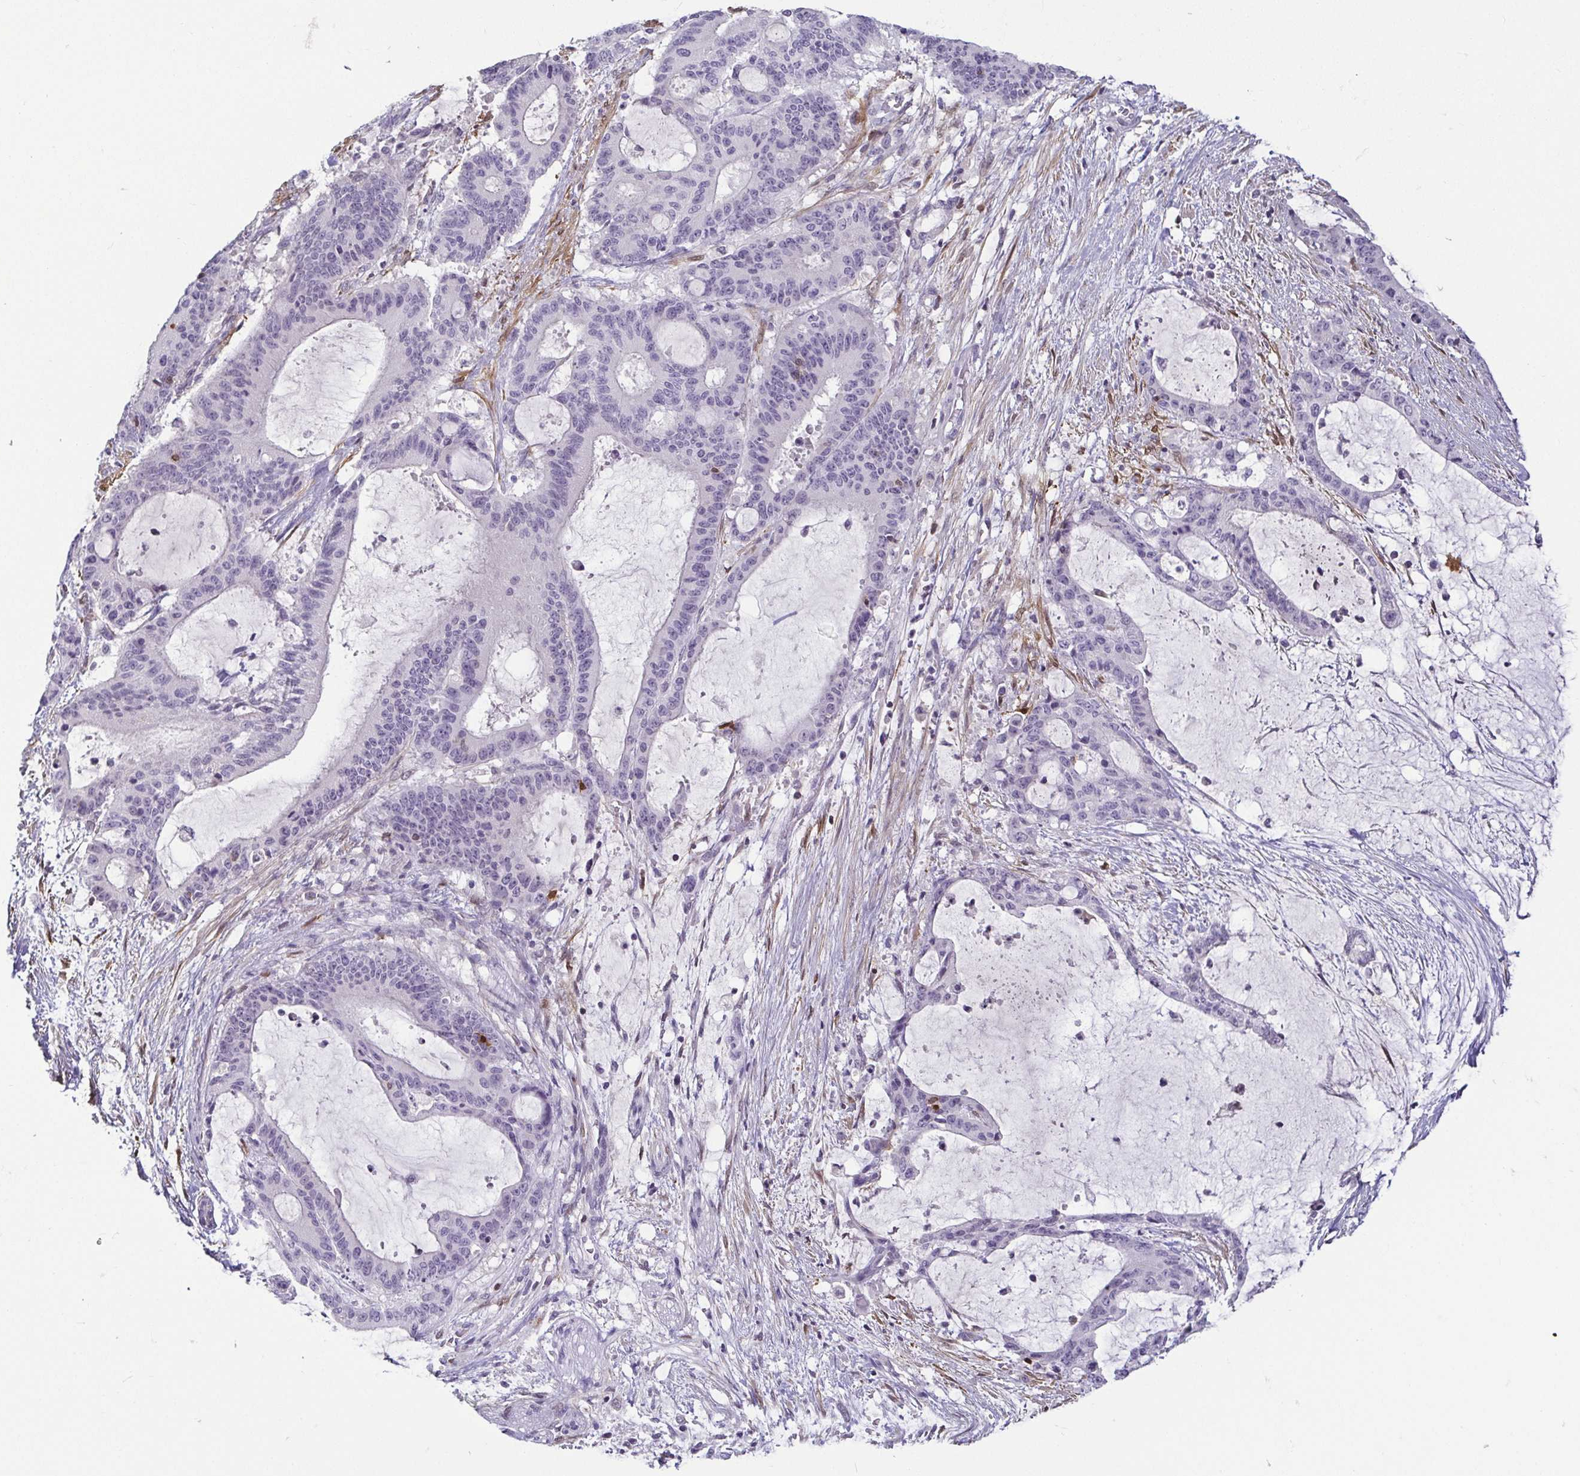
{"staining": {"intensity": "negative", "quantity": "none", "location": "none"}, "tissue": "liver cancer", "cell_type": "Tumor cells", "image_type": "cancer", "snomed": [{"axis": "morphology", "description": "Normal tissue, NOS"}, {"axis": "morphology", "description": "Cholangiocarcinoma"}, {"axis": "topography", "description": "Liver"}, {"axis": "topography", "description": "Peripheral nerve tissue"}], "caption": "IHC of human liver cancer shows no expression in tumor cells. (Stains: DAB IHC with hematoxylin counter stain, Microscopy: brightfield microscopy at high magnification).", "gene": "HOPX", "patient": {"sex": "female", "age": 73}}